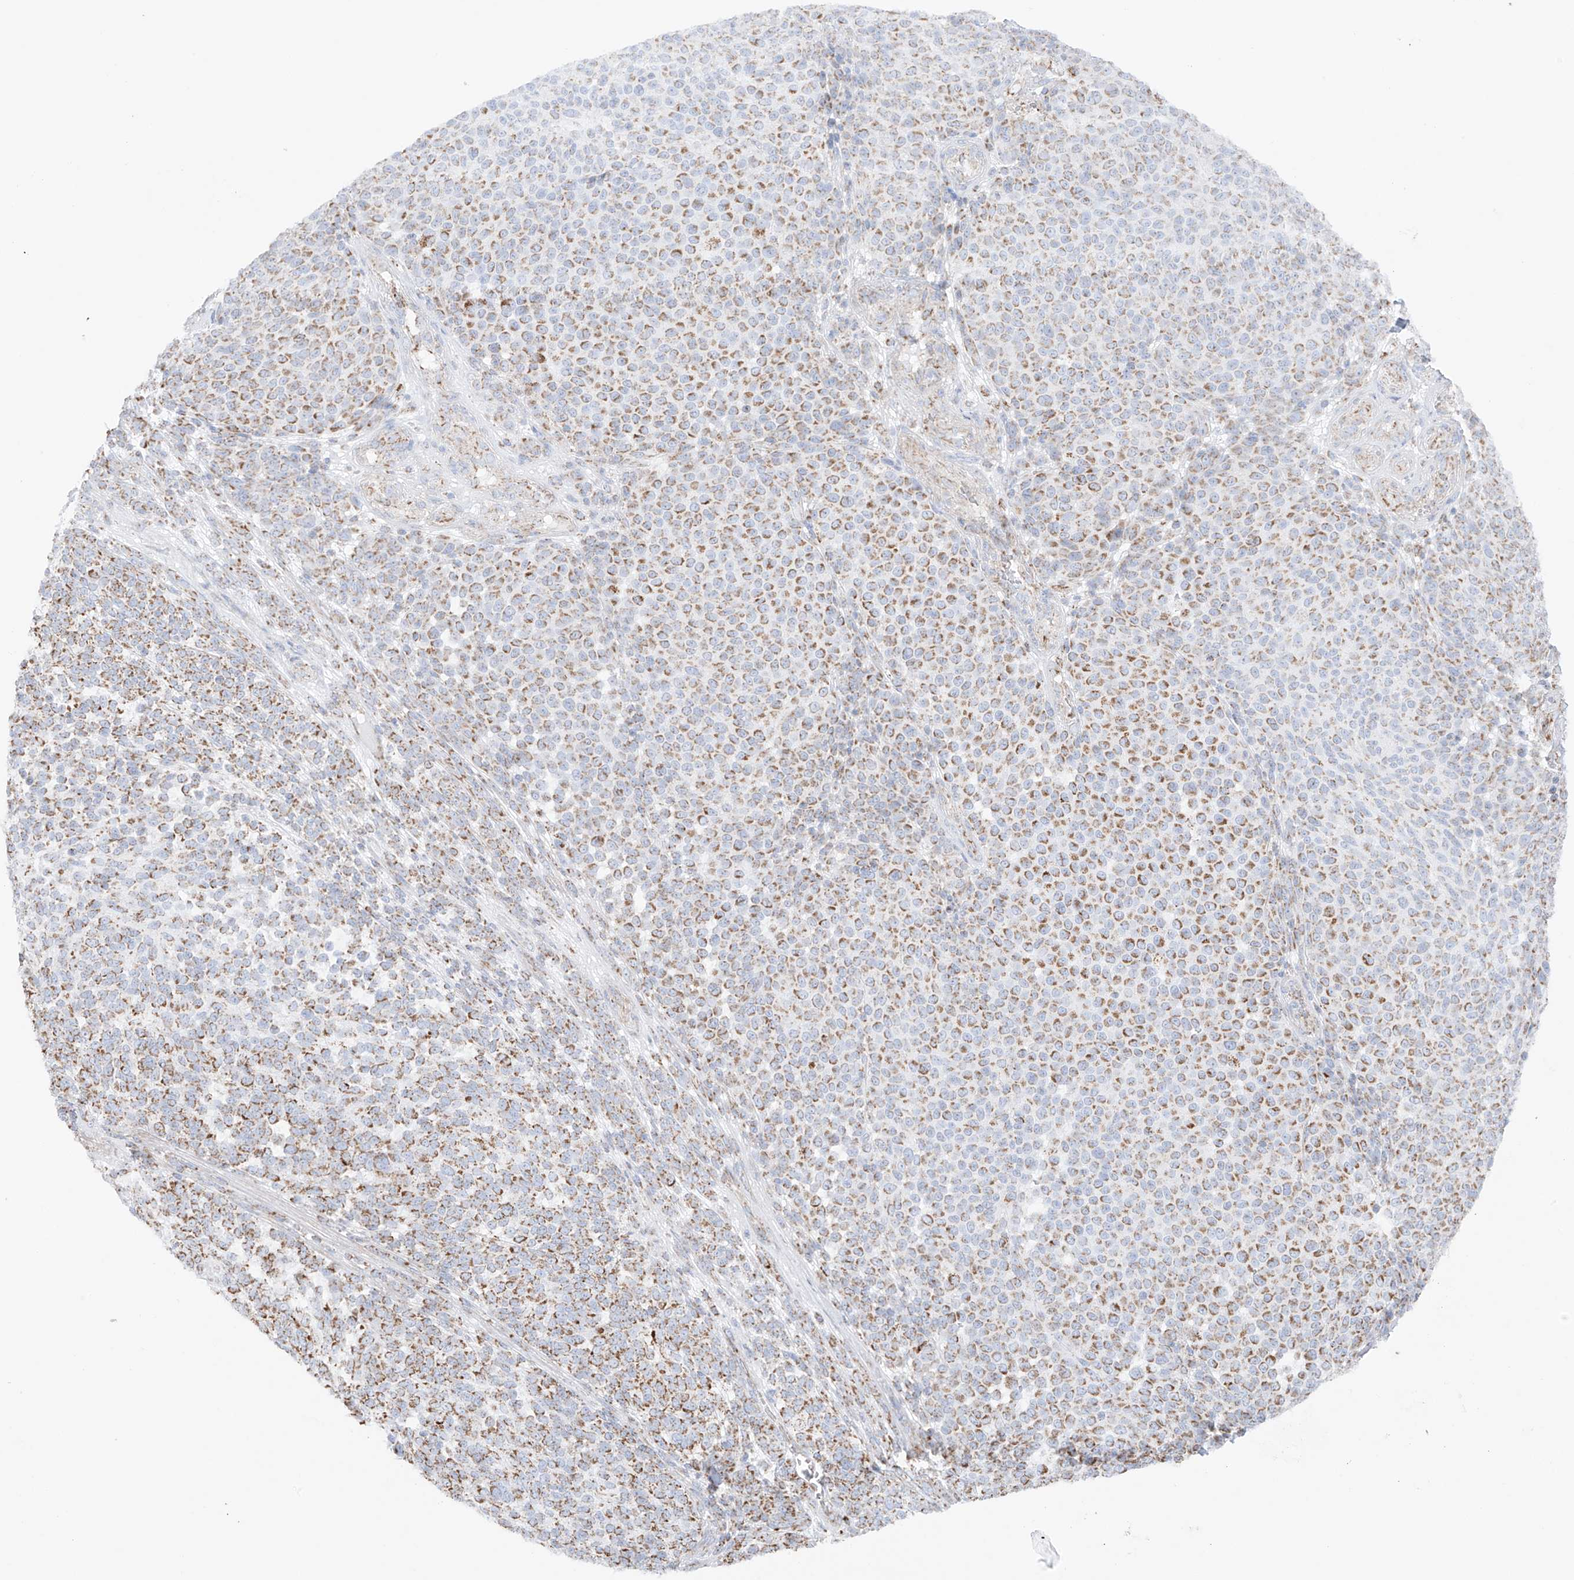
{"staining": {"intensity": "moderate", "quantity": ">75%", "location": "cytoplasmic/membranous"}, "tissue": "melanoma", "cell_type": "Tumor cells", "image_type": "cancer", "snomed": [{"axis": "morphology", "description": "Malignant melanoma, NOS"}, {"axis": "topography", "description": "Skin"}], "caption": "The immunohistochemical stain highlights moderate cytoplasmic/membranous positivity in tumor cells of melanoma tissue.", "gene": "XKR3", "patient": {"sex": "male", "age": 49}}